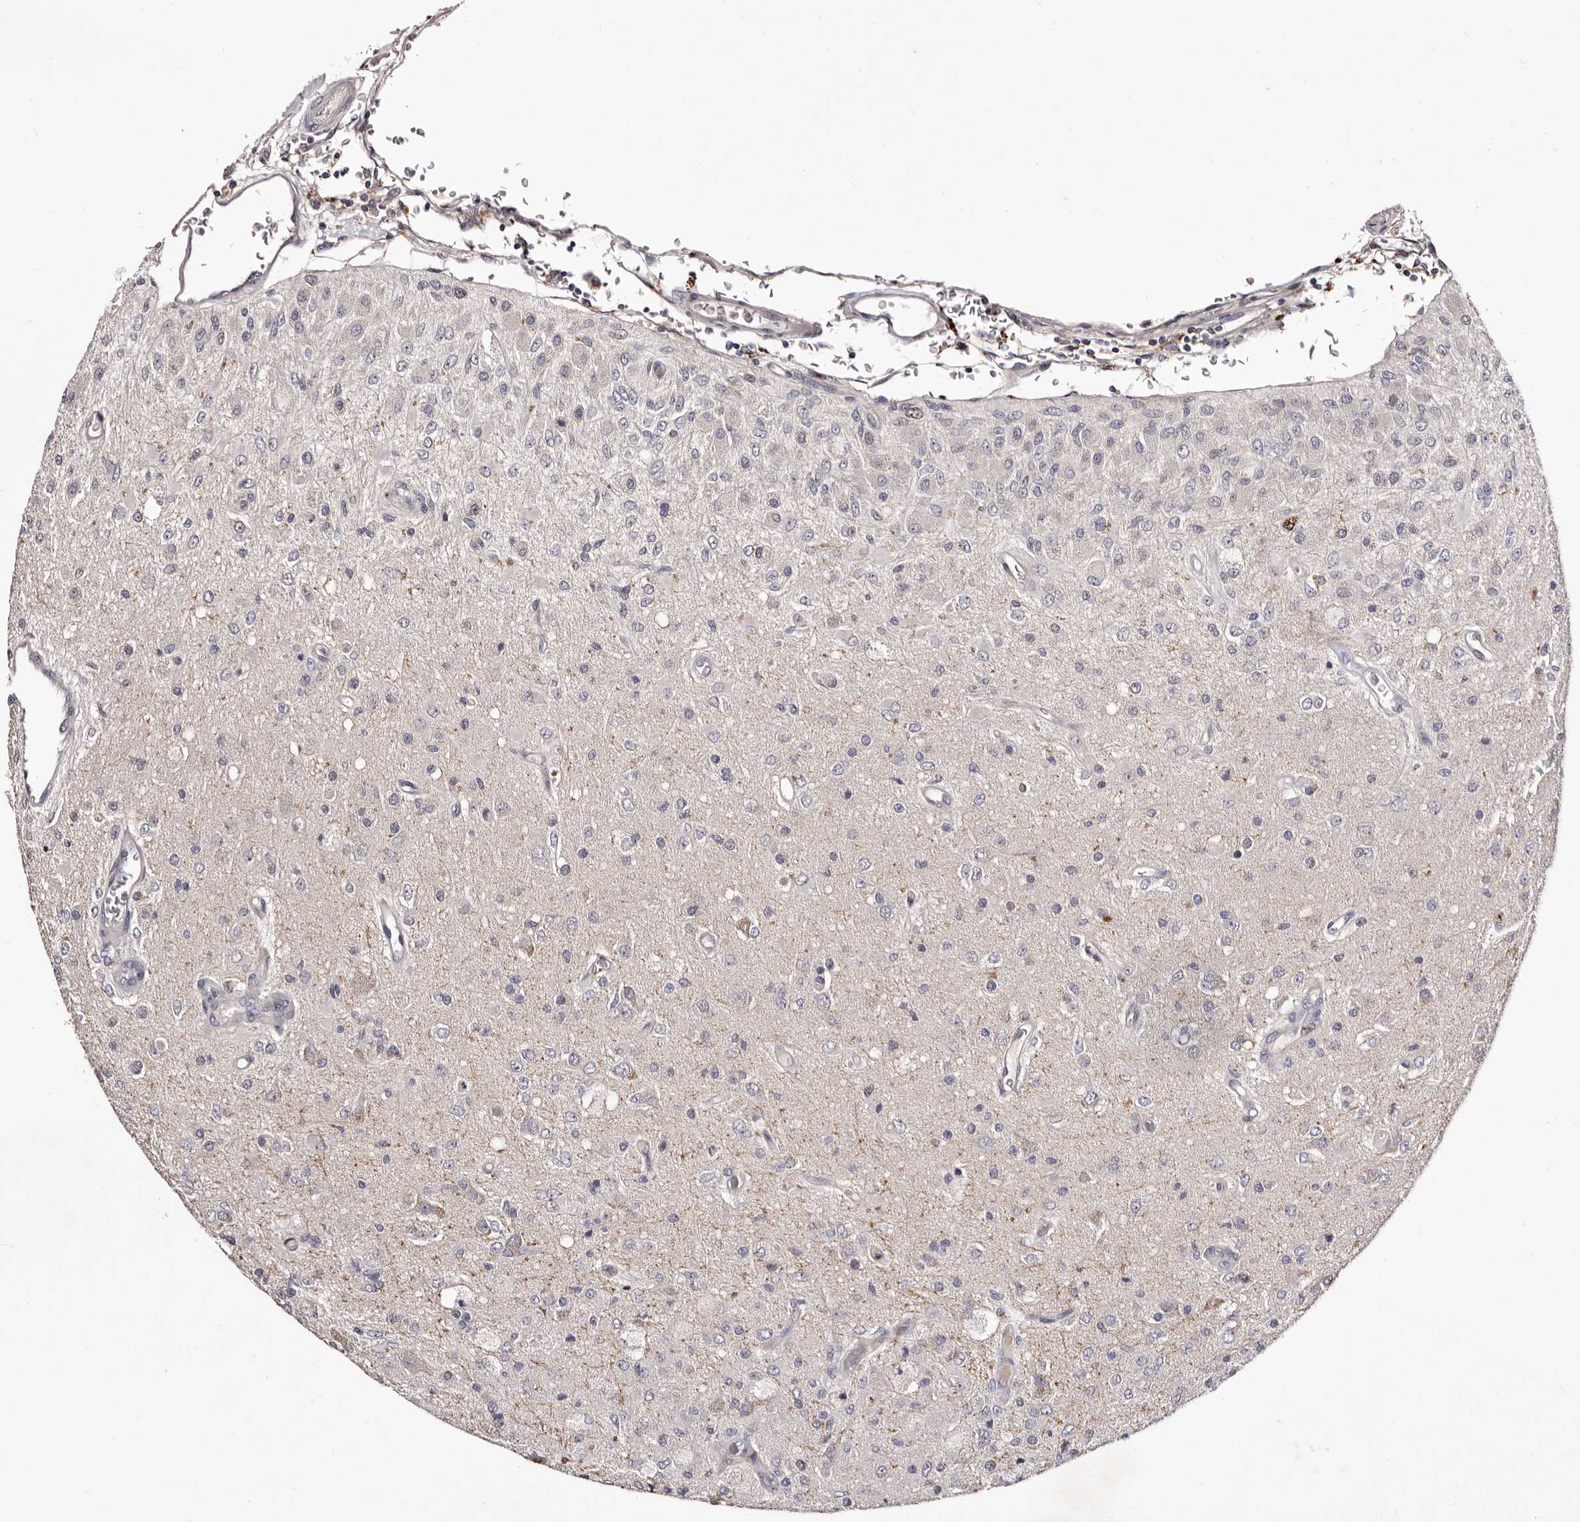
{"staining": {"intensity": "negative", "quantity": "none", "location": "none"}, "tissue": "glioma", "cell_type": "Tumor cells", "image_type": "cancer", "snomed": [{"axis": "morphology", "description": "Normal tissue, NOS"}, {"axis": "morphology", "description": "Glioma, malignant, High grade"}, {"axis": "topography", "description": "Cerebral cortex"}], "caption": "This histopathology image is of glioma stained with IHC to label a protein in brown with the nuclei are counter-stained blue. There is no positivity in tumor cells.", "gene": "CDCA8", "patient": {"sex": "male", "age": 77}}